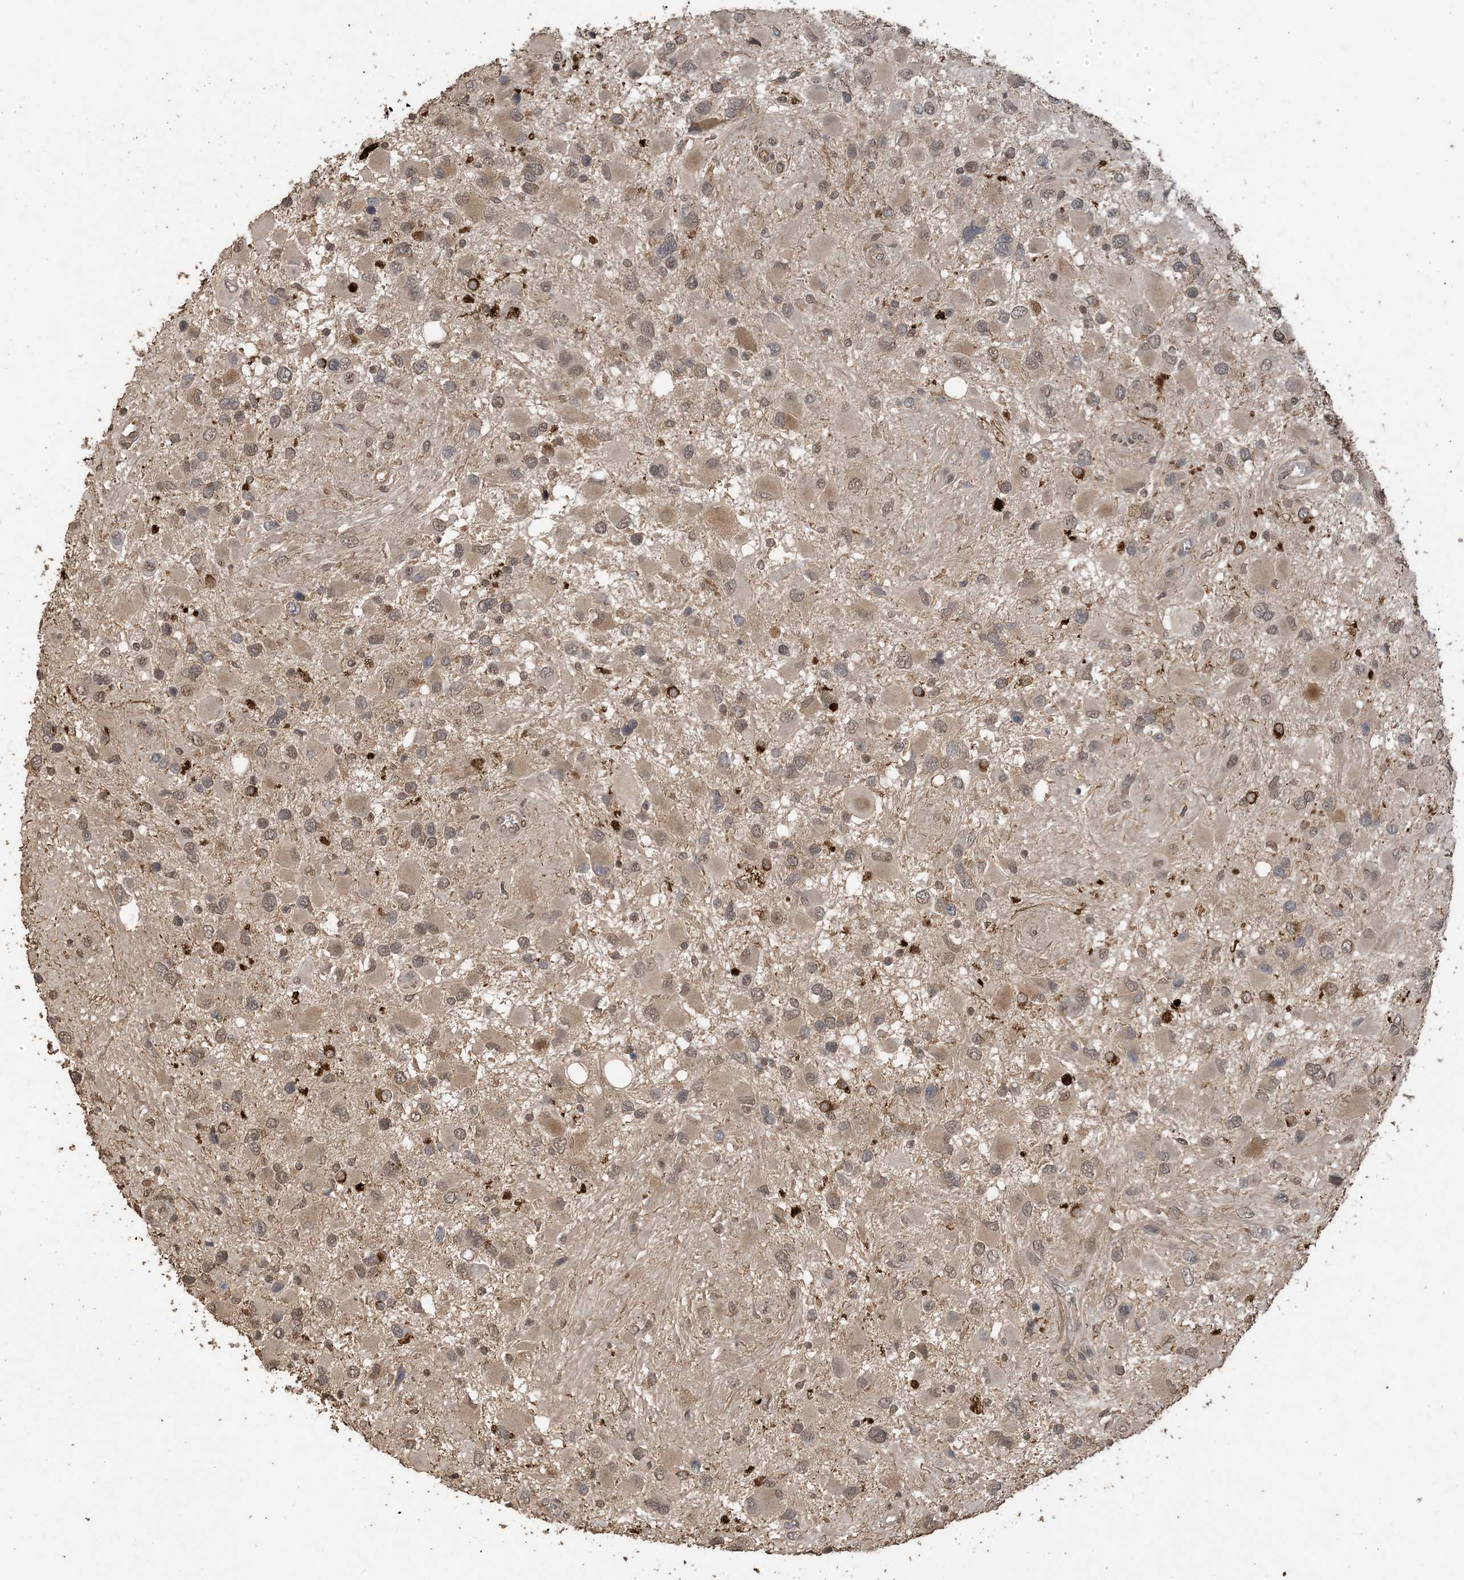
{"staining": {"intensity": "weak", "quantity": ">75%", "location": "cytoplasmic/membranous,nuclear"}, "tissue": "glioma", "cell_type": "Tumor cells", "image_type": "cancer", "snomed": [{"axis": "morphology", "description": "Glioma, malignant, High grade"}, {"axis": "topography", "description": "Brain"}], "caption": "Weak cytoplasmic/membranous and nuclear expression for a protein is present in about >75% of tumor cells of glioma using immunohistochemistry.", "gene": "ZC3H12A", "patient": {"sex": "male", "age": 53}}